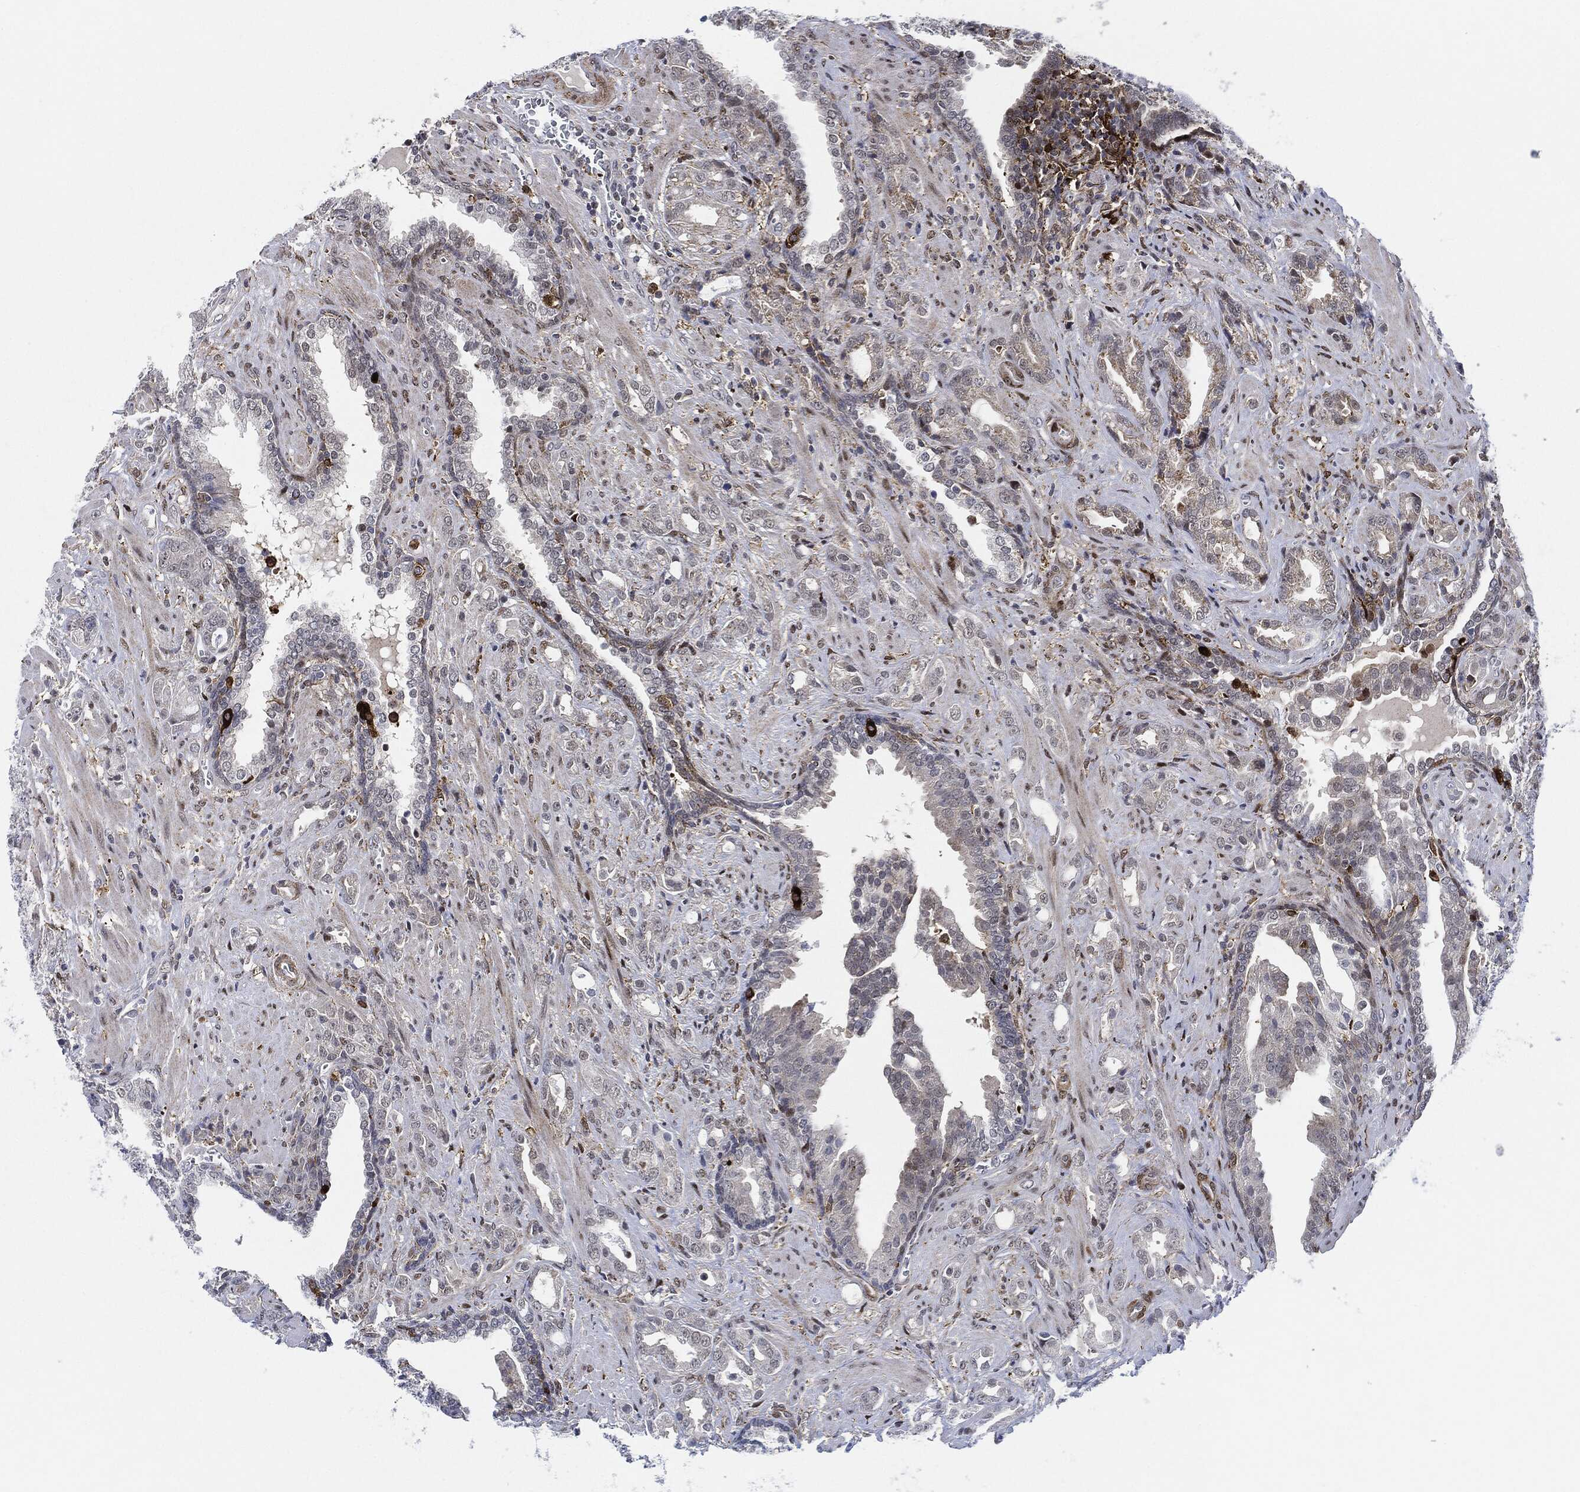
{"staining": {"intensity": "negative", "quantity": "none", "location": "none"}, "tissue": "prostate cancer", "cell_type": "Tumor cells", "image_type": "cancer", "snomed": [{"axis": "morphology", "description": "Adenocarcinoma, NOS"}, {"axis": "topography", "description": "Prostate"}], "caption": "Prostate cancer (adenocarcinoma) was stained to show a protein in brown. There is no significant staining in tumor cells.", "gene": "NANOS3", "patient": {"sex": "male", "age": 57}}